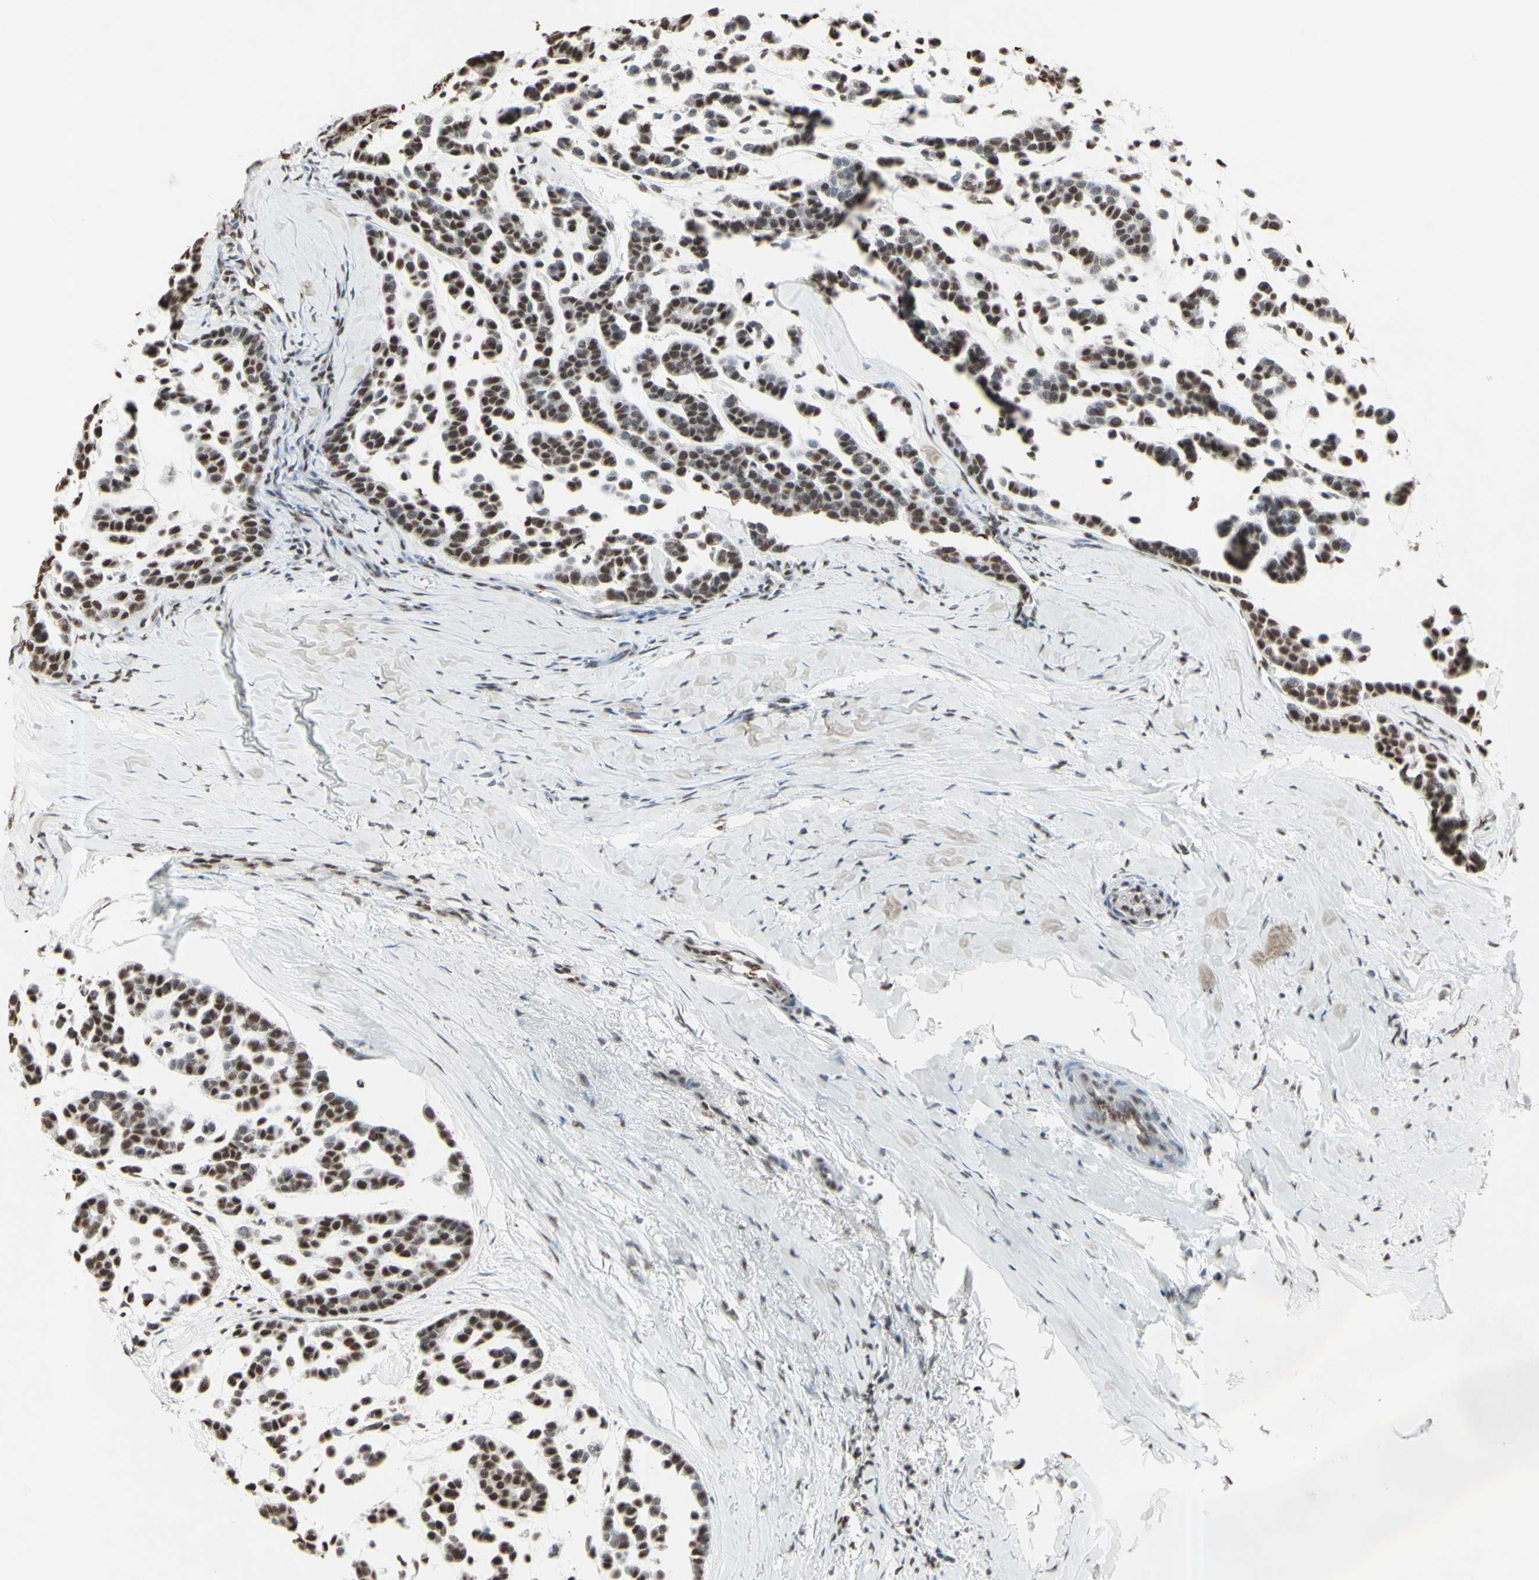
{"staining": {"intensity": "strong", "quantity": ">75%", "location": "nuclear"}, "tissue": "head and neck cancer", "cell_type": "Tumor cells", "image_type": "cancer", "snomed": [{"axis": "morphology", "description": "Adenocarcinoma, NOS"}, {"axis": "morphology", "description": "Adenoma, NOS"}, {"axis": "topography", "description": "Head-Neck"}], "caption": "An IHC micrograph of neoplastic tissue is shown. Protein staining in brown highlights strong nuclear positivity in head and neck cancer (adenoma) within tumor cells.", "gene": "TRIM28", "patient": {"sex": "female", "age": 55}}